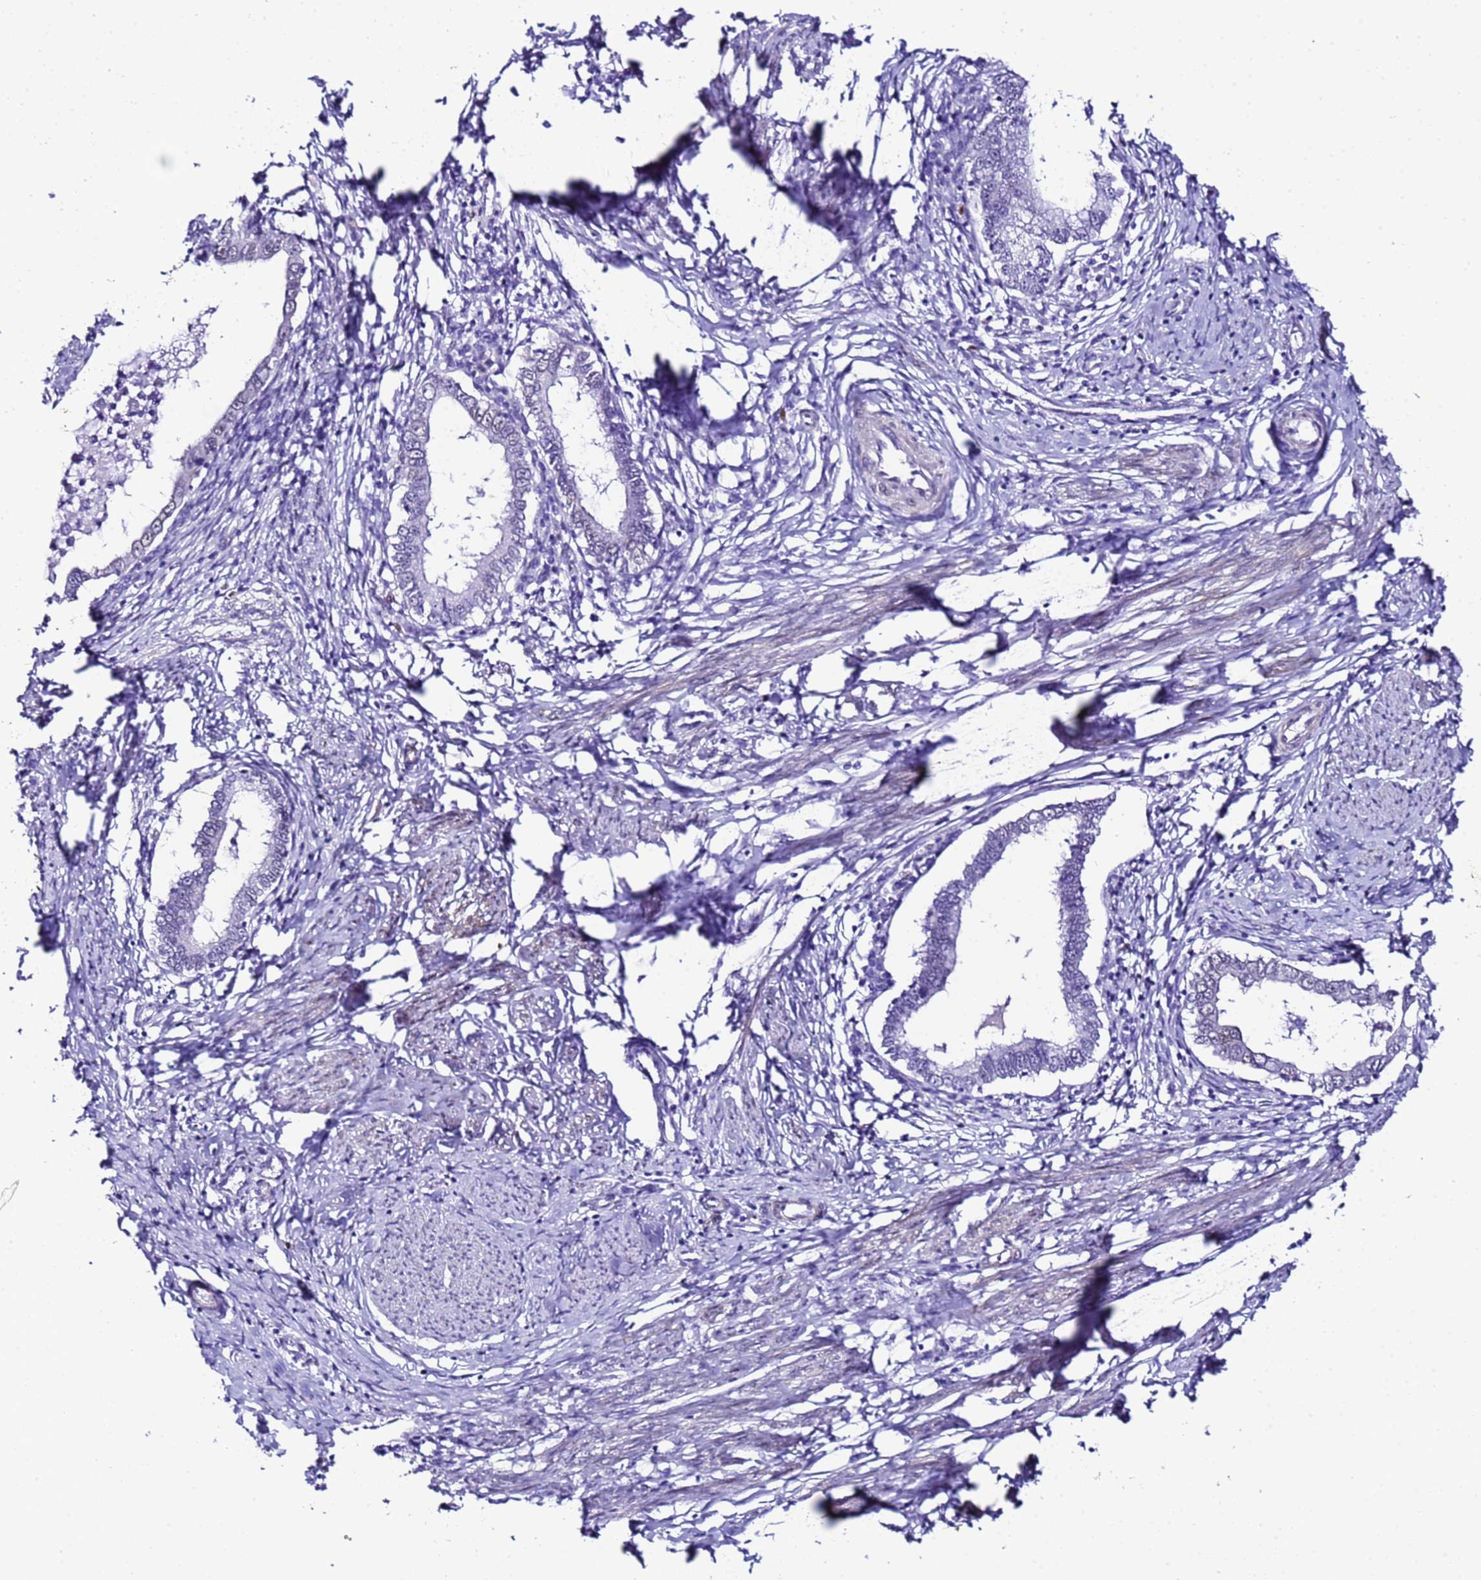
{"staining": {"intensity": "negative", "quantity": "none", "location": "none"}, "tissue": "cervical cancer", "cell_type": "Tumor cells", "image_type": "cancer", "snomed": [{"axis": "morphology", "description": "Adenocarcinoma, NOS"}, {"axis": "topography", "description": "Cervix"}], "caption": "A photomicrograph of cervical adenocarcinoma stained for a protein displays no brown staining in tumor cells.", "gene": "BCL7A", "patient": {"sex": "female", "age": 36}}